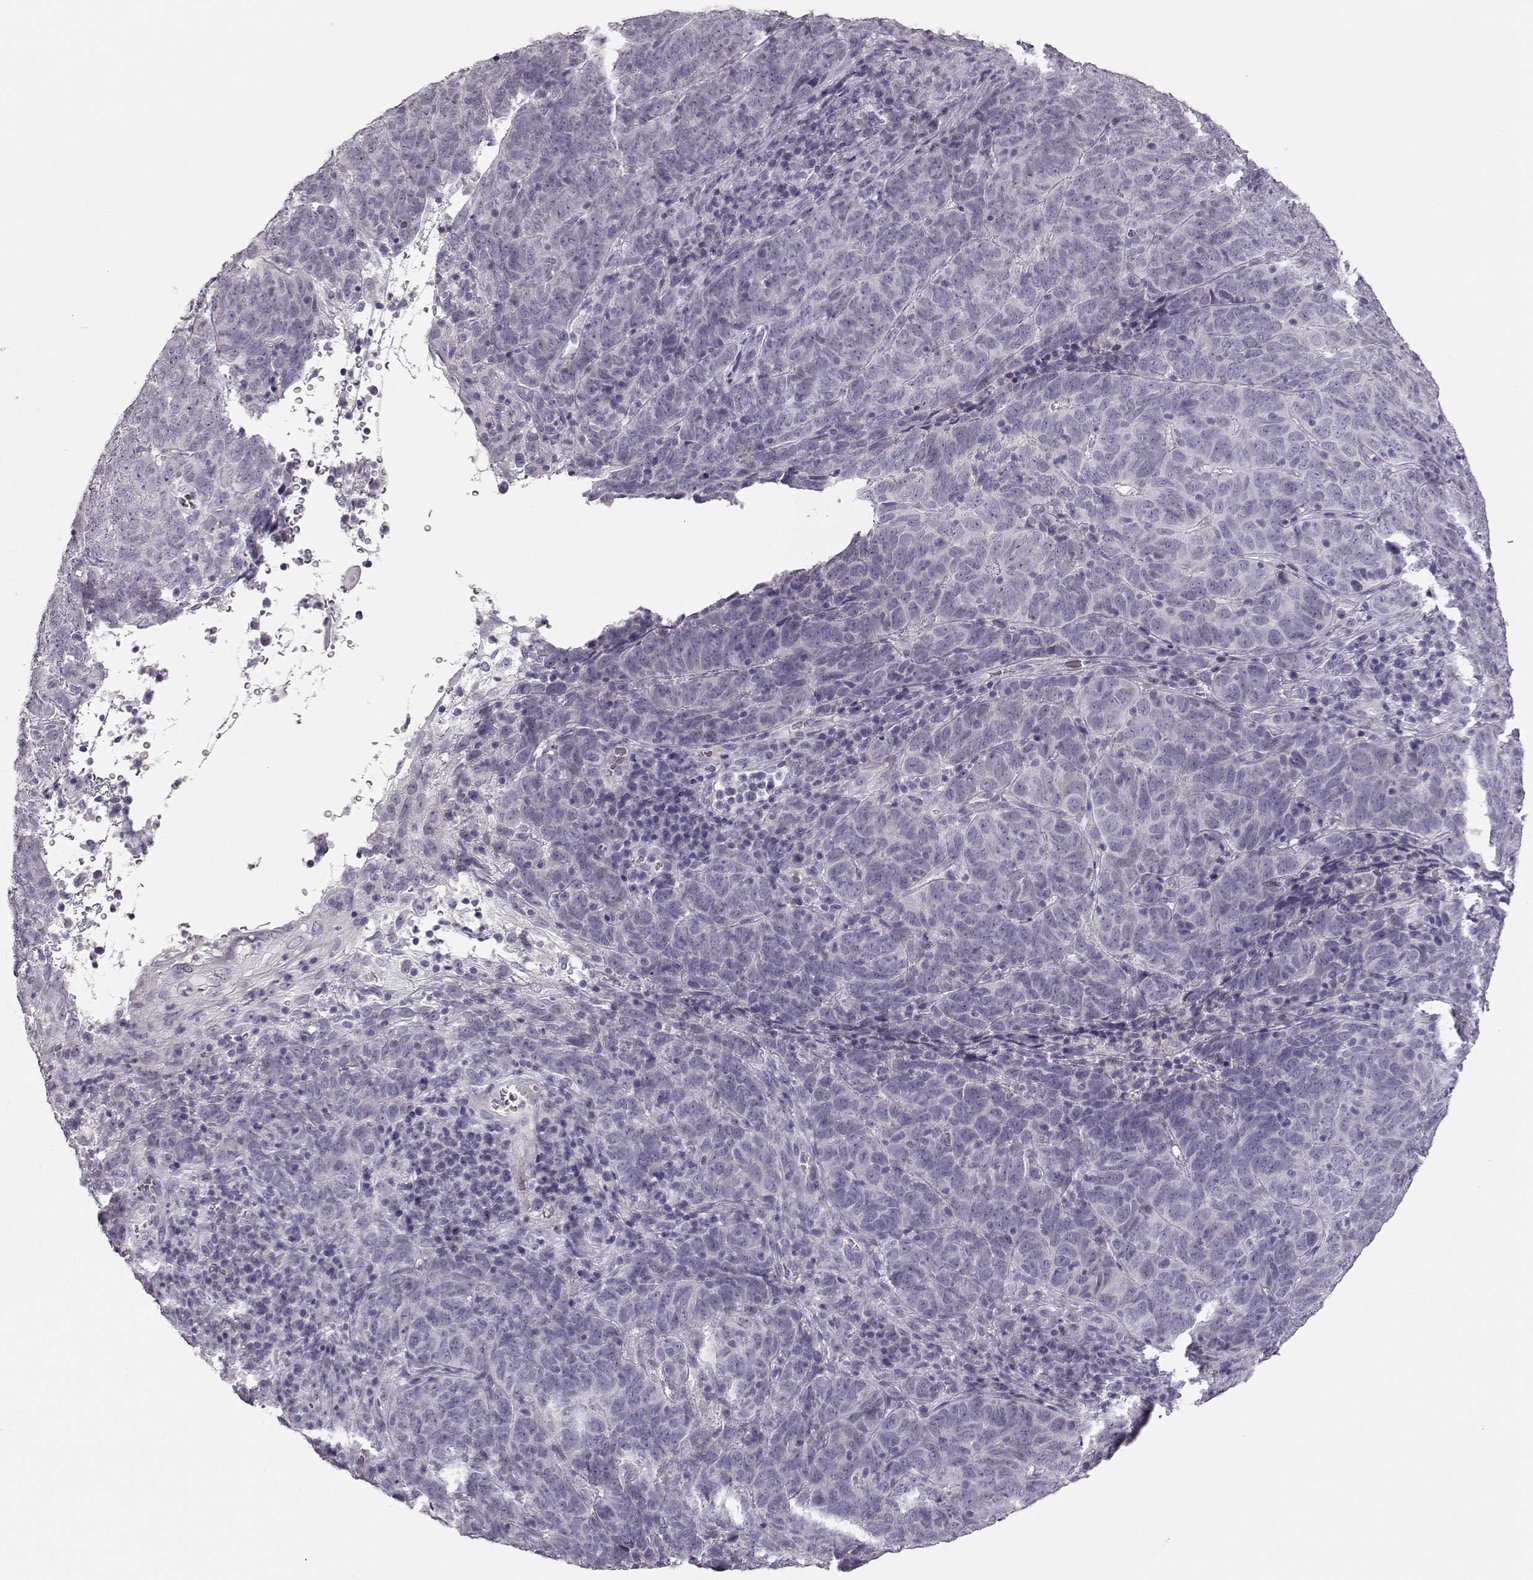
{"staining": {"intensity": "negative", "quantity": "none", "location": "none"}, "tissue": "skin cancer", "cell_type": "Tumor cells", "image_type": "cancer", "snomed": [{"axis": "morphology", "description": "Squamous cell carcinoma, NOS"}, {"axis": "topography", "description": "Skin"}, {"axis": "topography", "description": "Anal"}], "caption": "The IHC histopathology image has no significant positivity in tumor cells of squamous cell carcinoma (skin) tissue.", "gene": "KIAA0319", "patient": {"sex": "female", "age": 51}}